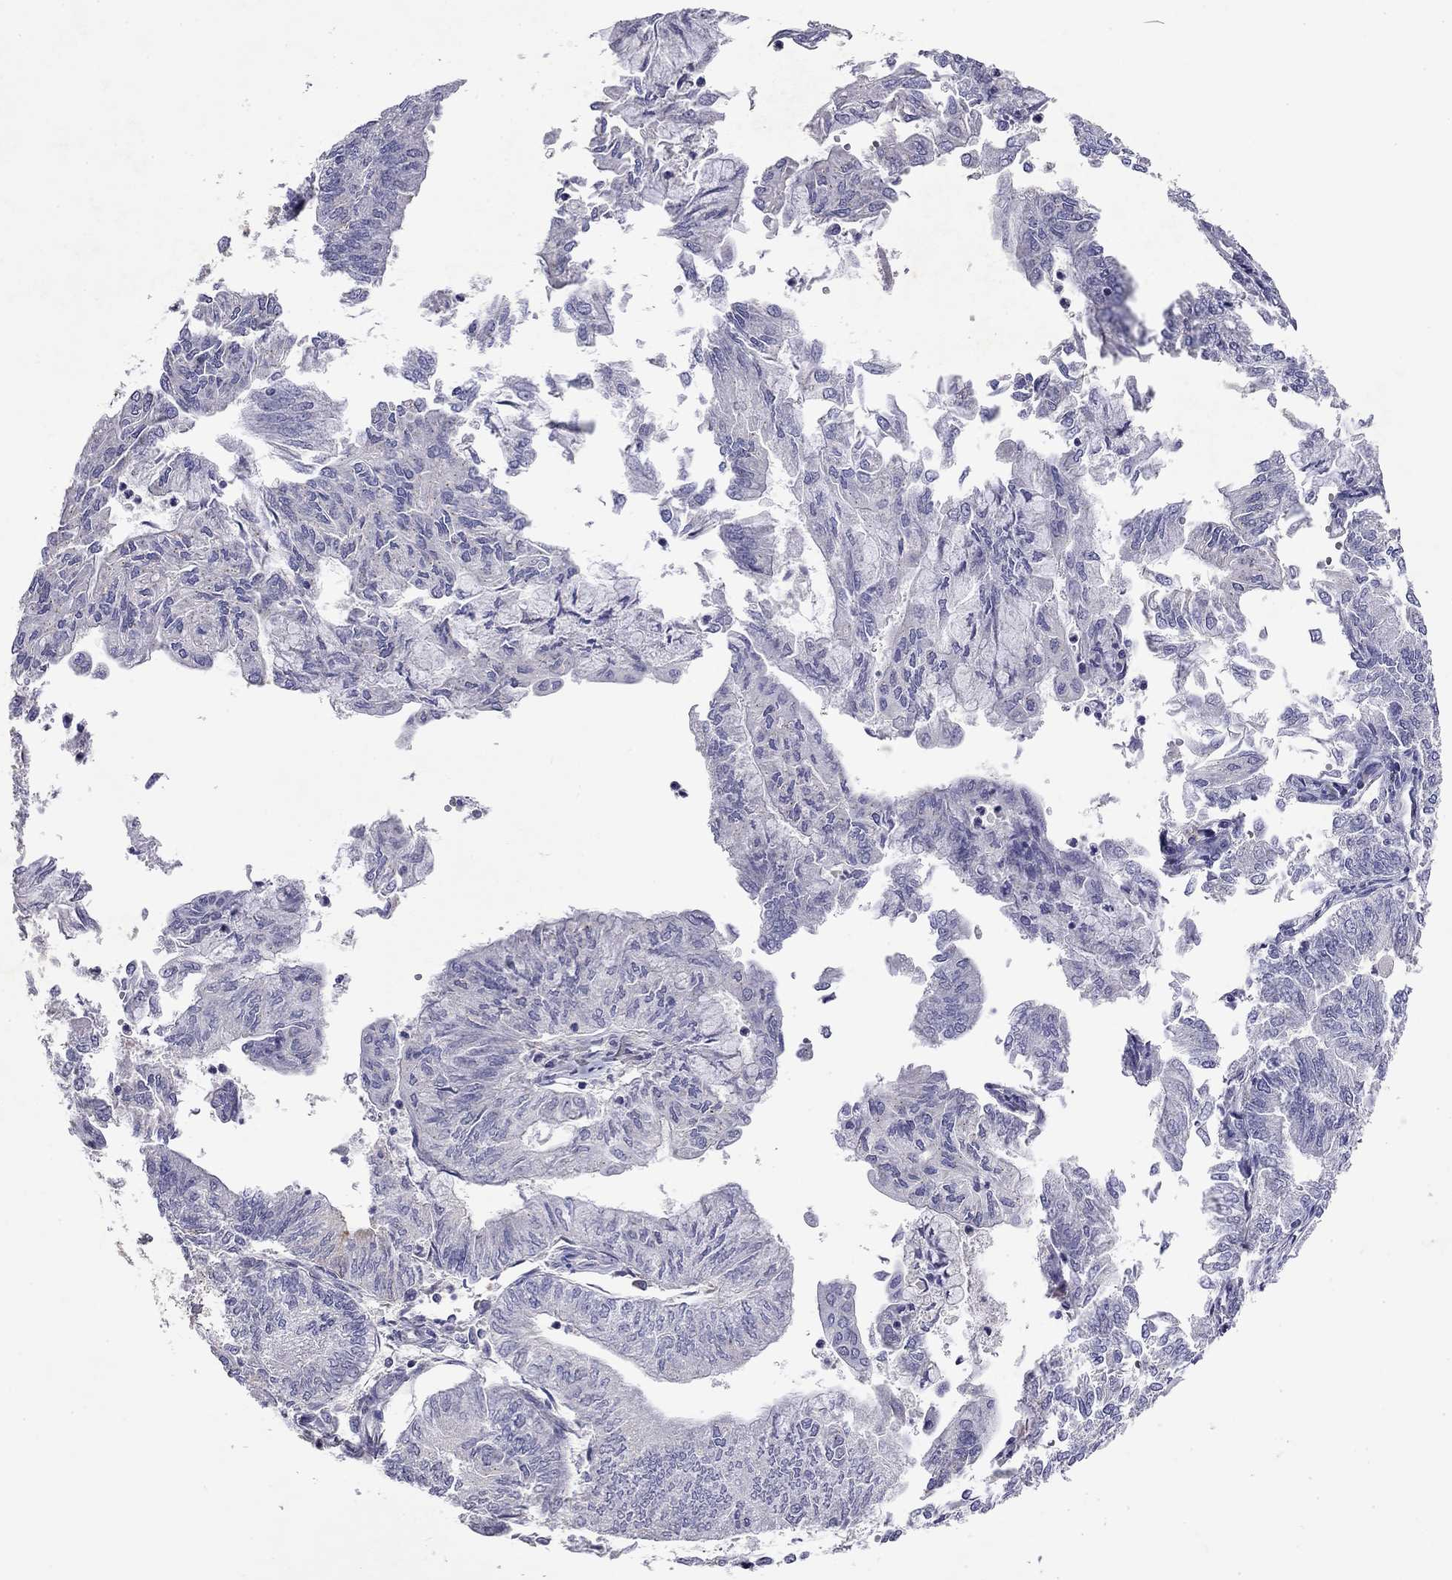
{"staining": {"intensity": "negative", "quantity": "none", "location": "none"}, "tissue": "endometrial cancer", "cell_type": "Tumor cells", "image_type": "cancer", "snomed": [{"axis": "morphology", "description": "Adenocarcinoma, NOS"}, {"axis": "topography", "description": "Endometrium"}], "caption": "Immunohistochemistry of endometrial adenocarcinoma reveals no staining in tumor cells. The staining was performed using DAB (3,3'-diaminobenzidine) to visualize the protein expression in brown, while the nuclei were stained in blue with hematoxylin (Magnification: 20x).", "gene": "WNK3", "patient": {"sex": "female", "age": 59}}